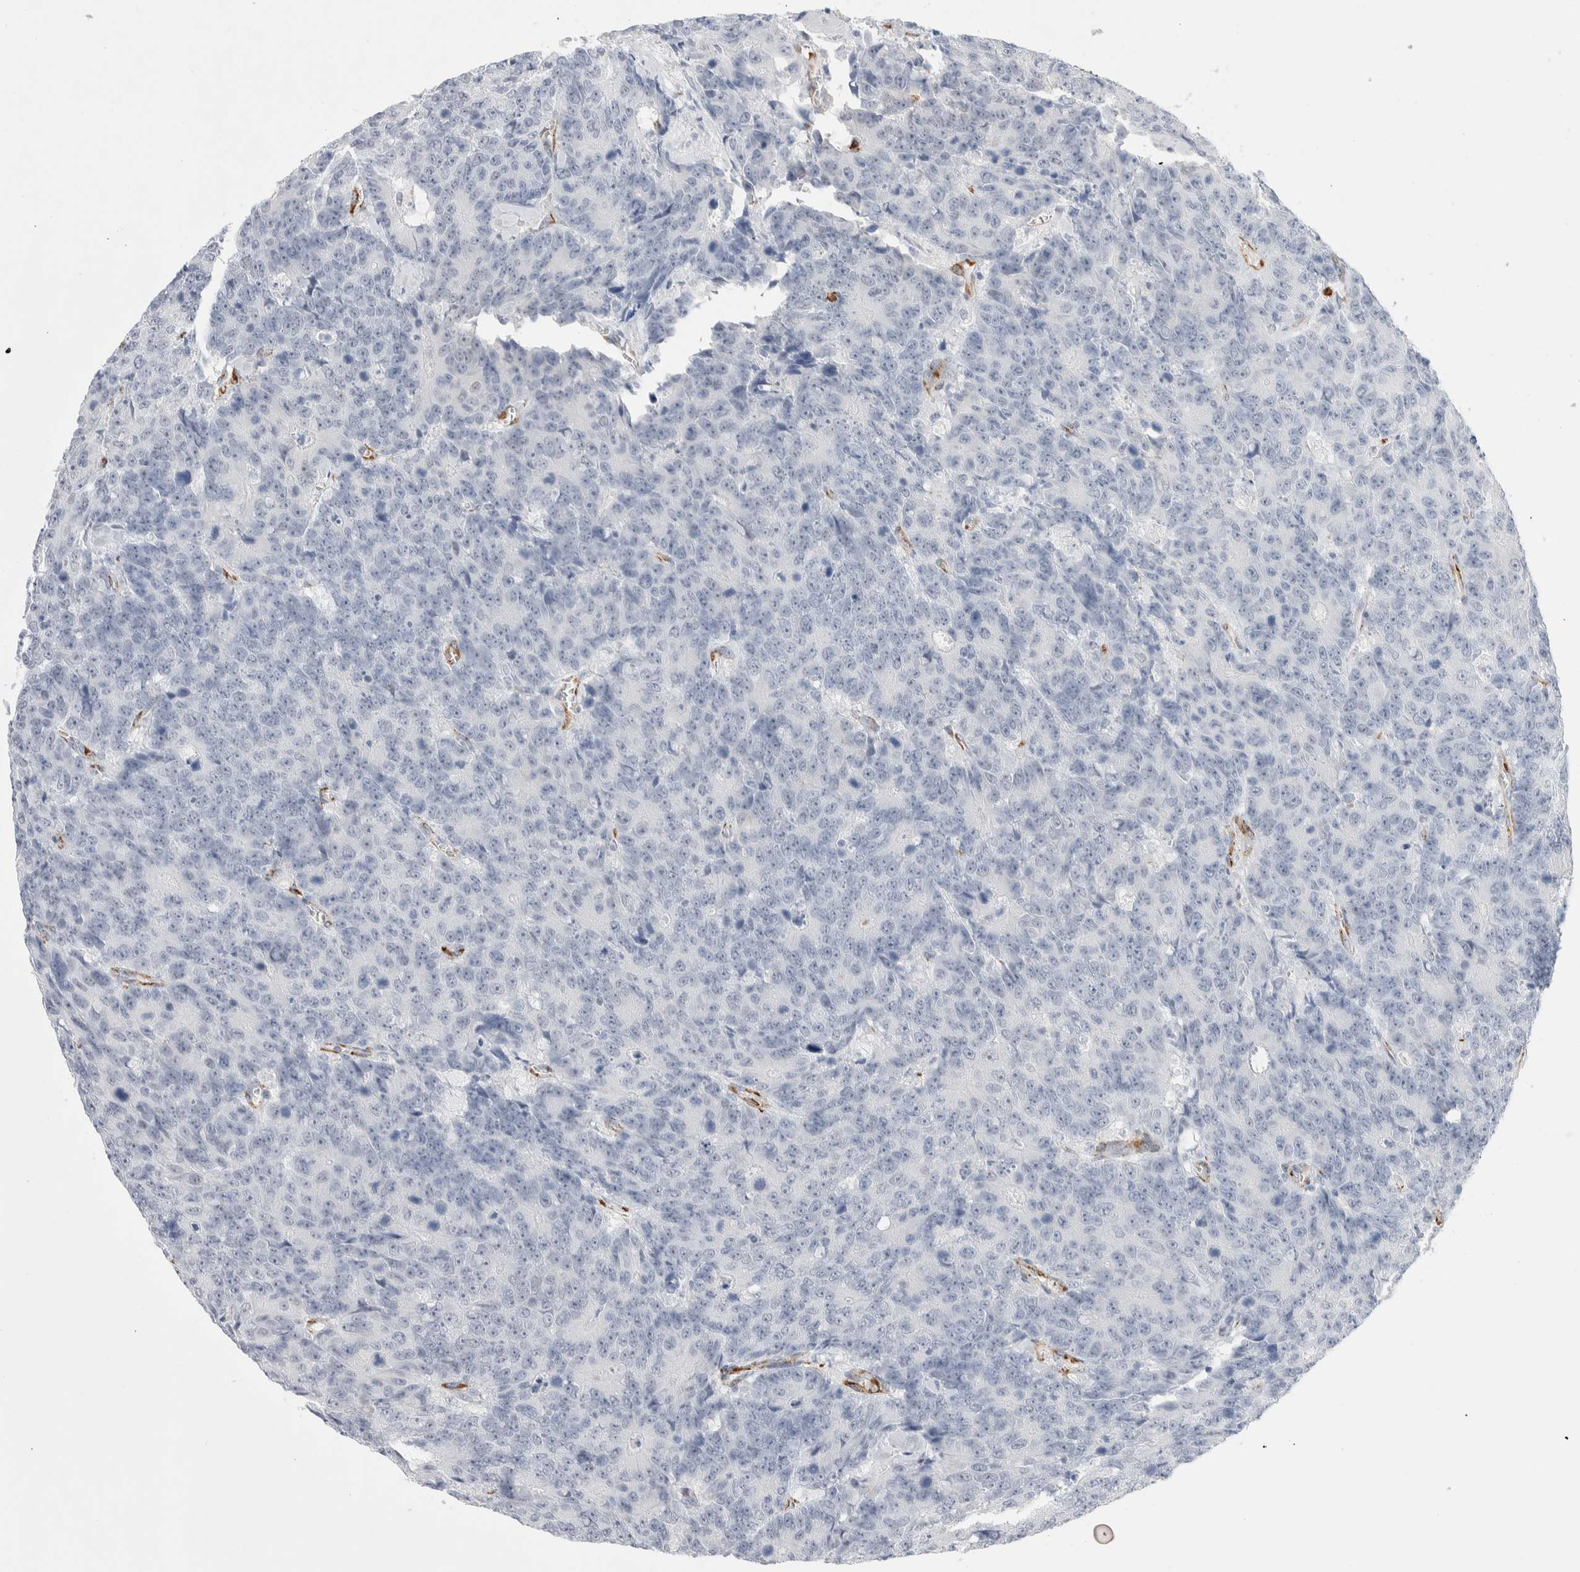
{"staining": {"intensity": "negative", "quantity": "none", "location": "none"}, "tissue": "colorectal cancer", "cell_type": "Tumor cells", "image_type": "cancer", "snomed": [{"axis": "morphology", "description": "Adenocarcinoma, NOS"}, {"axis": "topography", "description": "Colon"}], "caption": "IHC micrograph of neoplastic tissue: colorectal adenocarcinoma stained with DAB (3,3'-diaminobenzidine) demonstrates no significant protein positivity in tumor cells.", "gene": "SEPTIN4", "patient": {"sex": "female", "age": 86}}